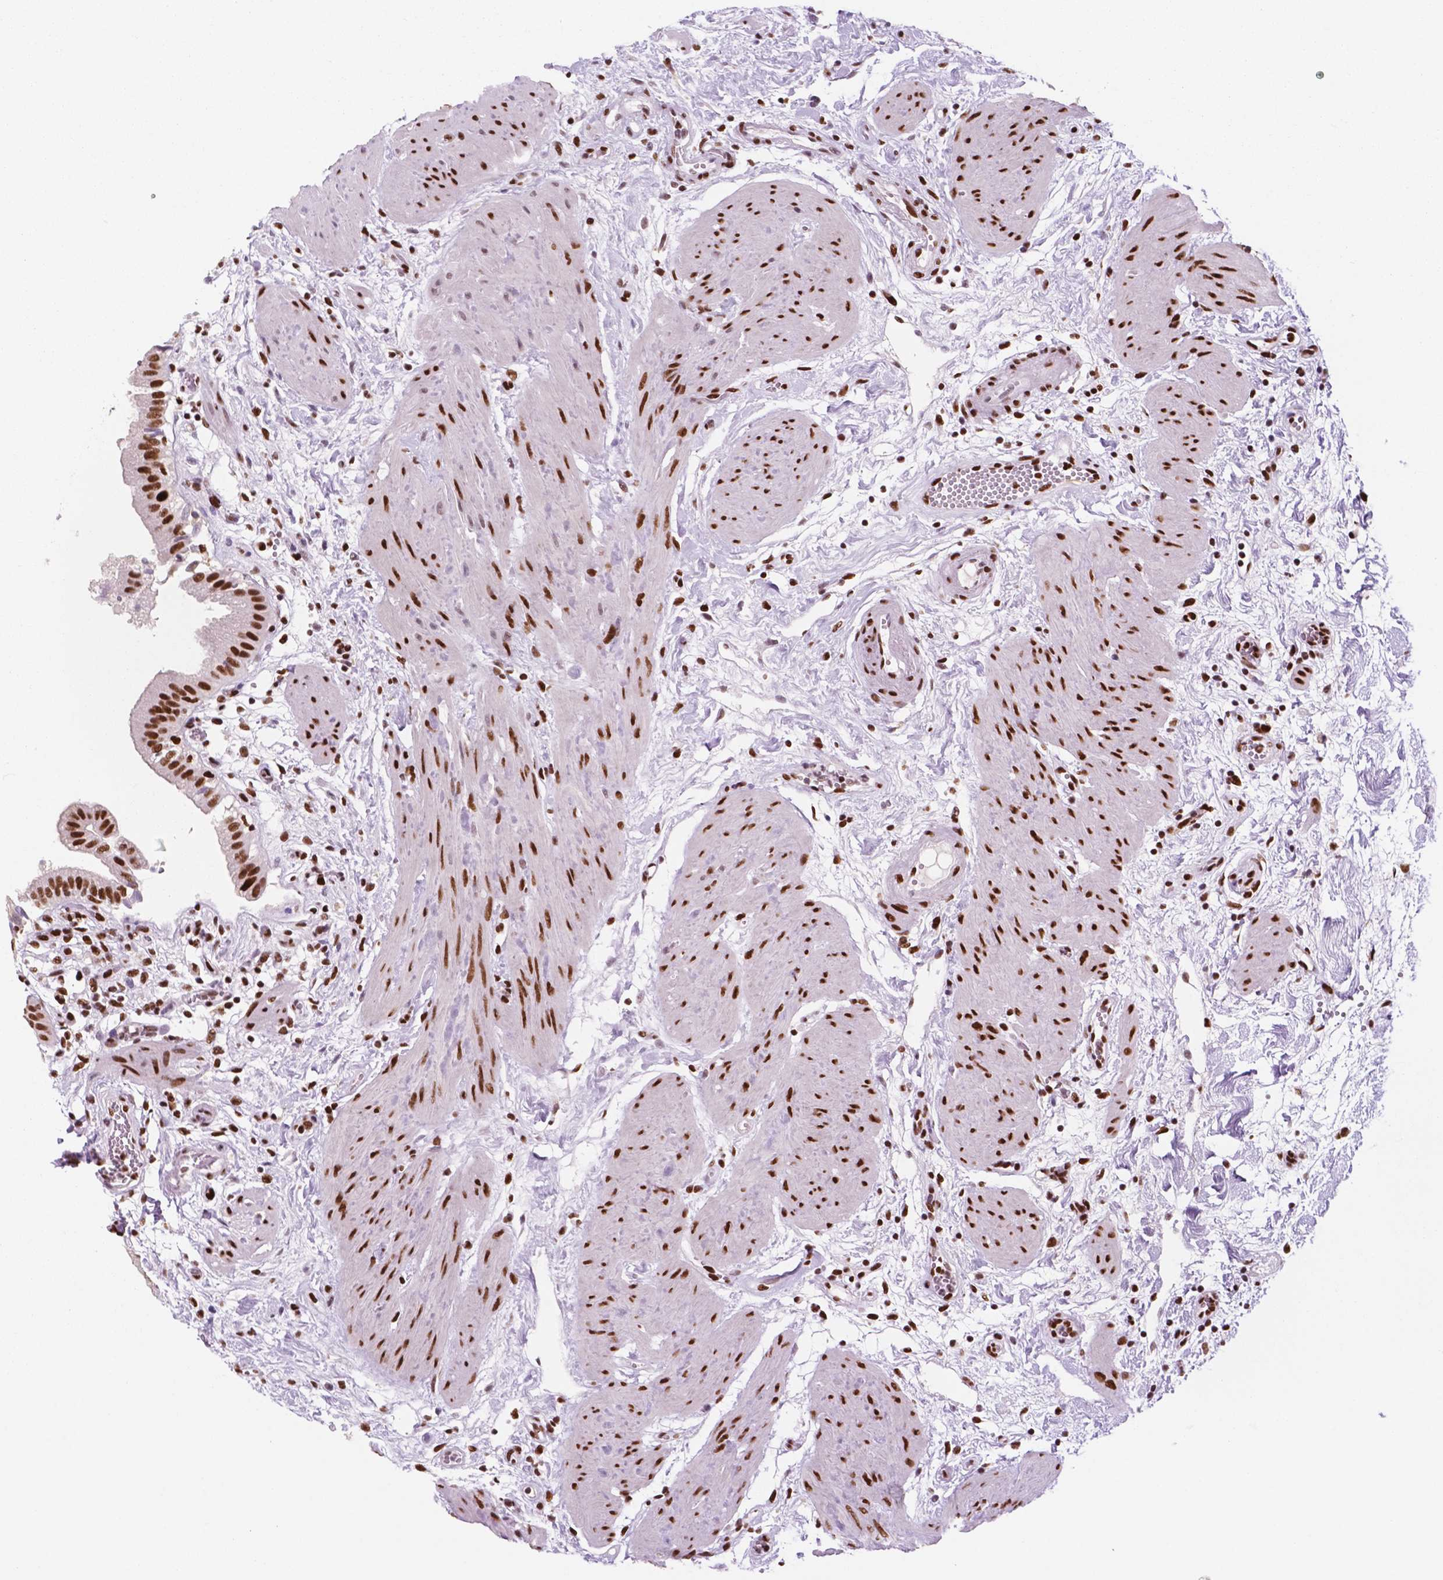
{"staining": {"intensity": "strong", "quantity": ">75%", "location": "nuclear"}, "tissue": "gallbladder", "cell_type": "Glandular cells", "image_type": "normal", "snomed": [{"axis": "morphology", "description": "Normal tissue, NOS"}, {"axis": "topography", "description": "Gallbladder"}], "caption": "Immunohistochemistry staining of unremarkable gallbladder, which reveals high levels of strong nuclear positivity in about >75% of glandular cells indicating strong nuclear protein staining. The staining was performed using DAB (brown) for protein detection and nuclei were counterstained in hematoxylin (blue).", "gene": "MSH6", "patient": {"sex": "female", "age": 65}}